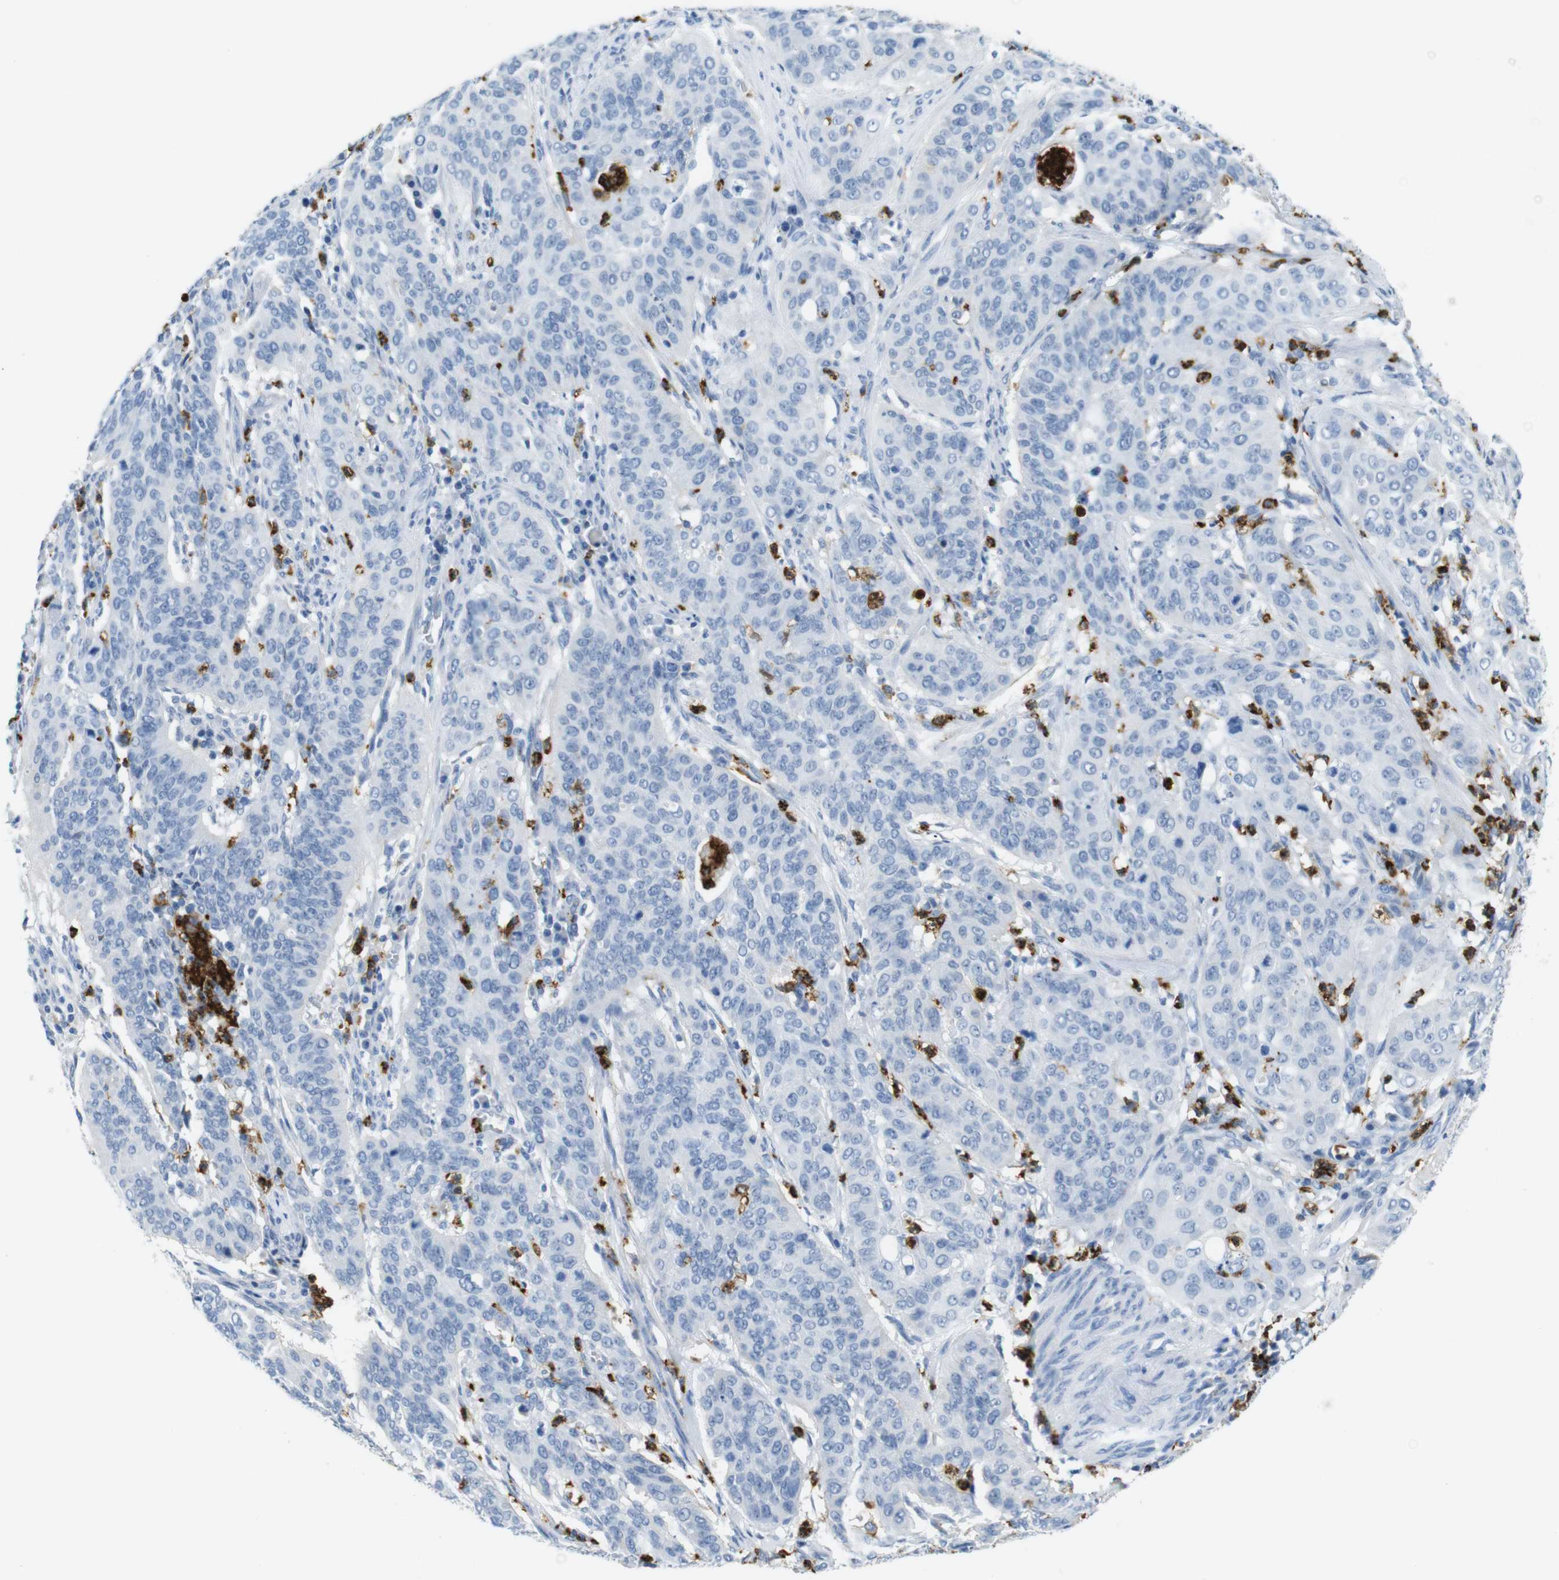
{"staining": {"intensity": "negative", "quantity": "none", "location": "none"}, "tissue": "cervical cancer", "cell_type": "Tumor cells", "image_type": "cancer", "snomed": [{"axis": "morphology", "description": "Normal tissue, NOS"}, {"axis": "morphology", "description": "Squamous cell carcinoma, NOS"}, {"axis": "topography", "description": "Cervix"}], "caption": "The histopathology image shows no significant expression in tumor cells of cervical cancer.", "gene": "MCEMP1", "patient": {"sex": "female", "age": 39}}